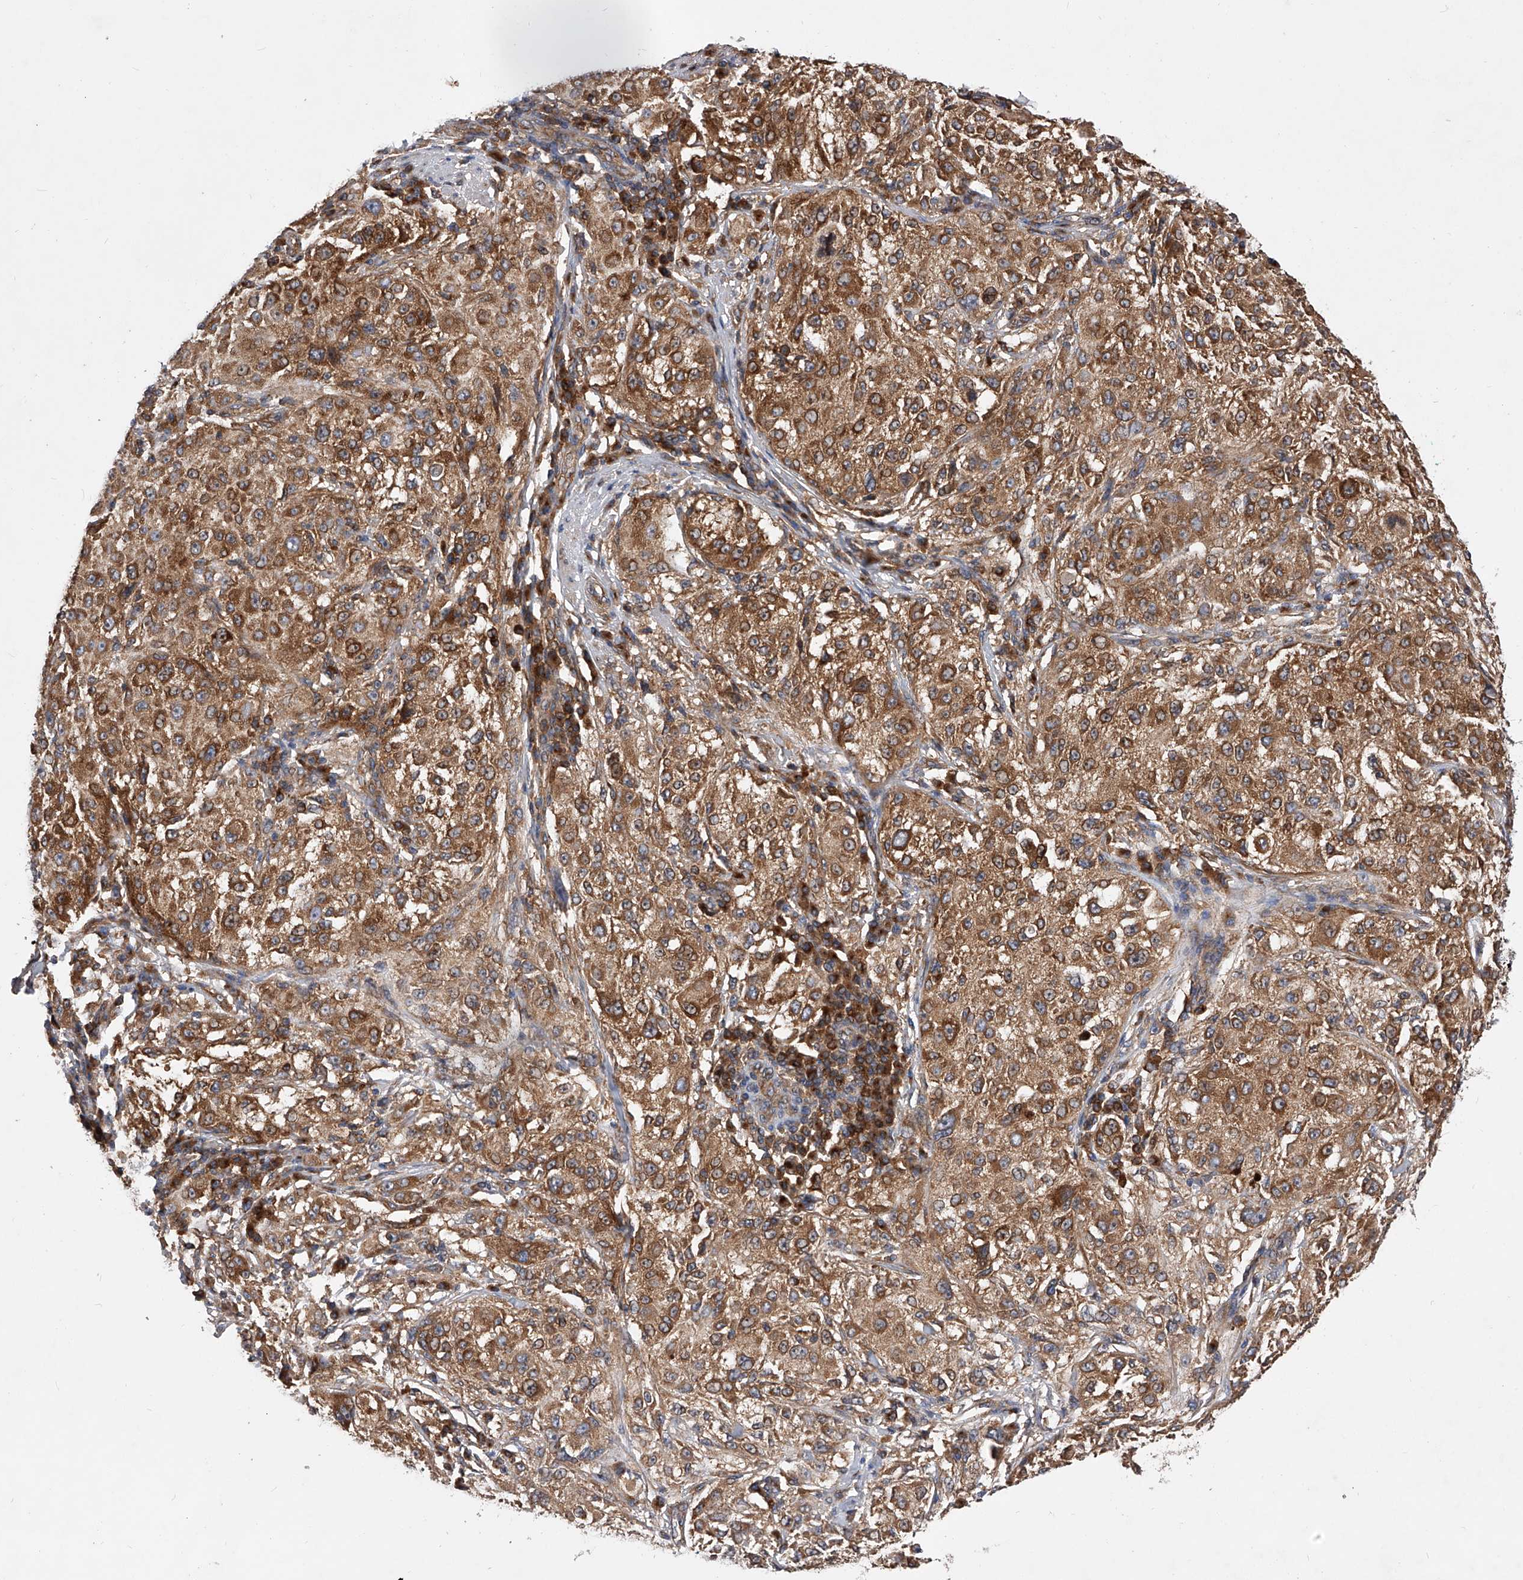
{"staining": {"intensity": "moderate", "quantity": ">75%", "location": "cytoplasmic/membranous"}, "tissue": "melanoma", "cell_type": "Tumor cells", "image_type": "cancer", "snomed": [{"axis": "morphology", "description": "Necrosis, NOS"}, {"axis": "morphology", "description": "Malignant melanoma, NOS"}, {"axis": "topography", "description": "Skin"}], "caption": "Melanoma stained with a protein marker exhibits moderate staining in tumor cells.", "gene": "CFAP410", "patient": {"sex": "female", "age": 87}}